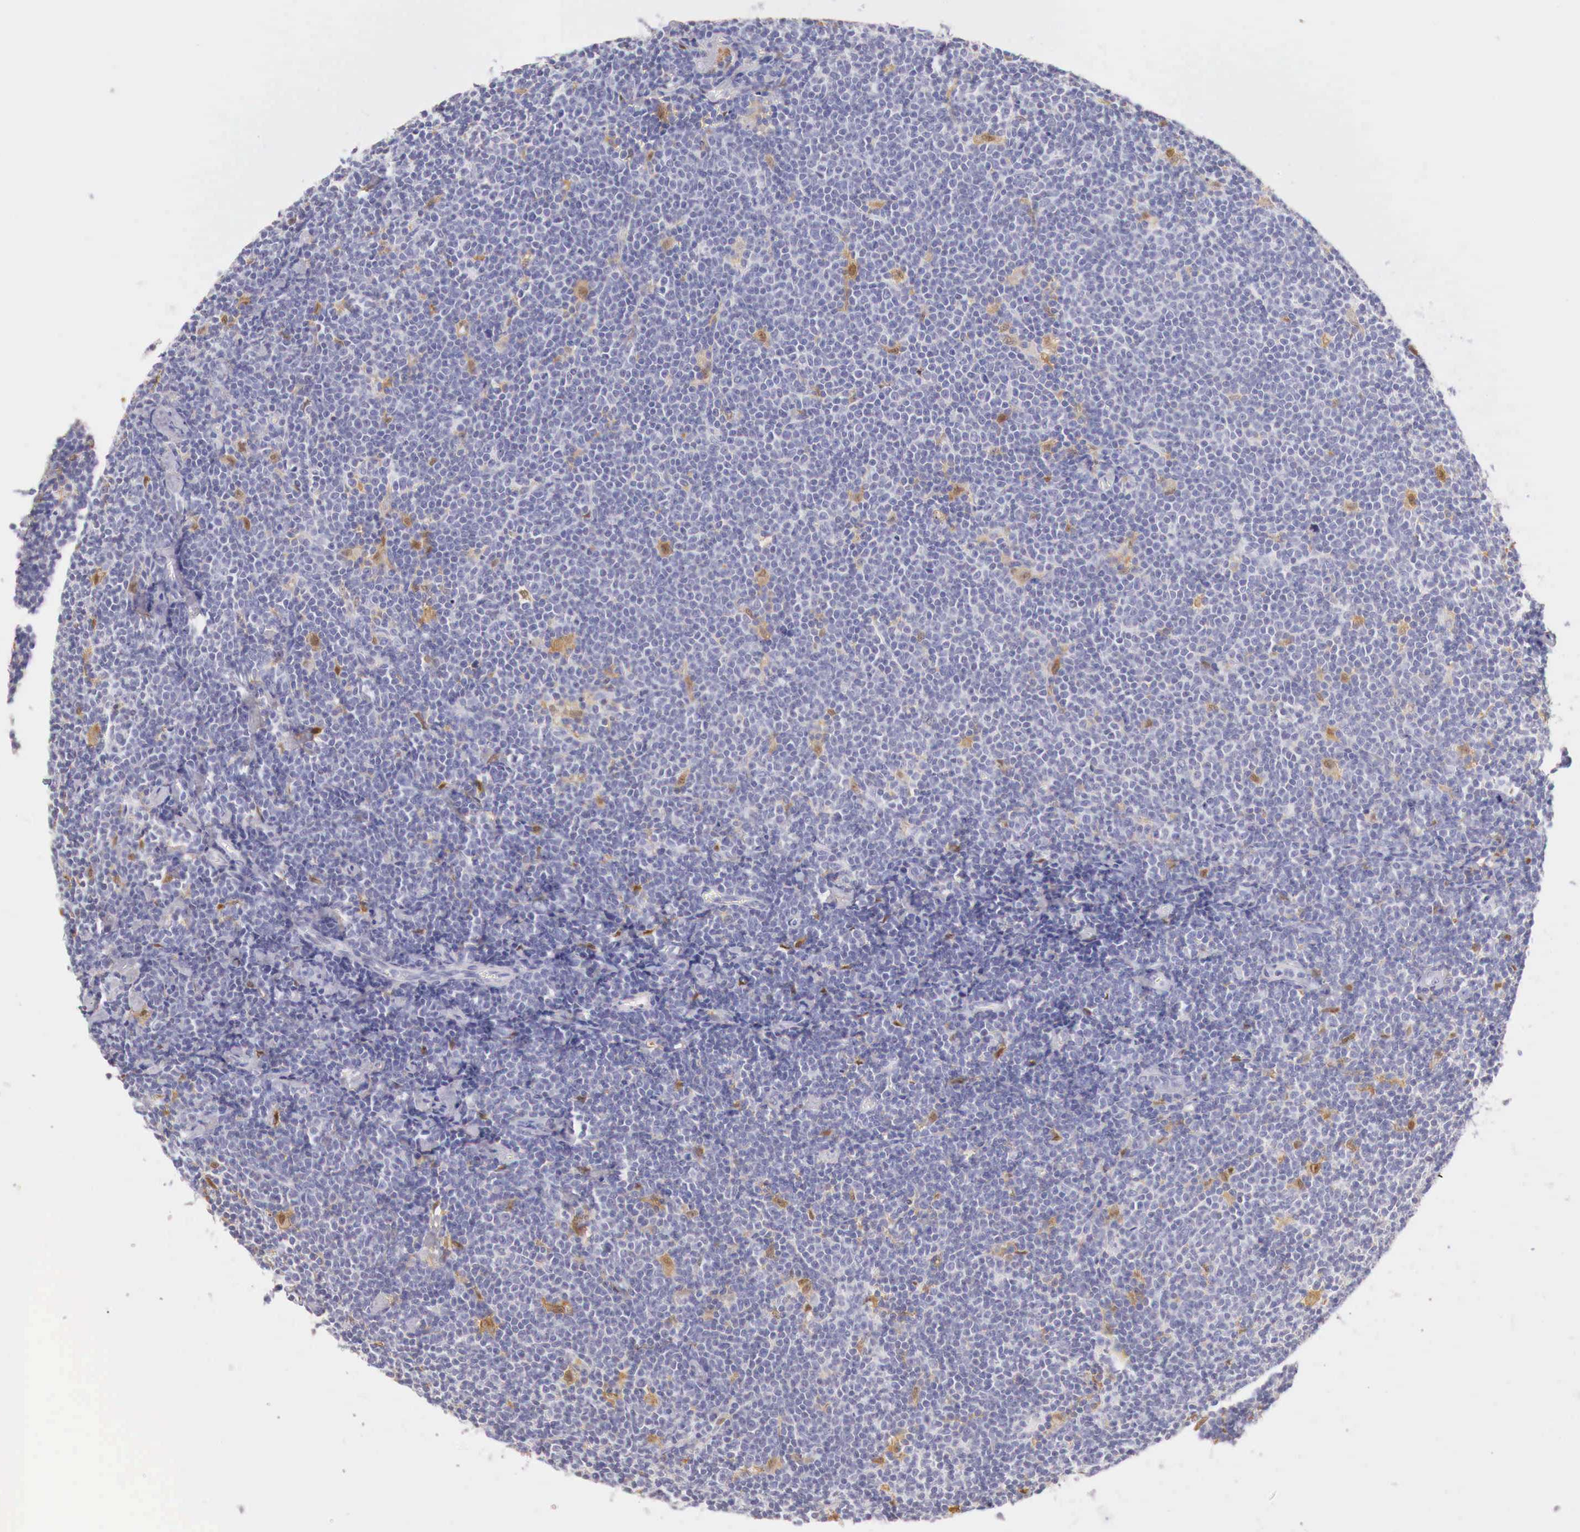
{"staining": {"intensity": "negative", "quantity": "none", "location": "none"}, "tissue": "lymphoma", "cell_type": "Tumor cells", "image_type": "cancer", "snomed": [{"axis": "morphology", "description": "Malignant lymphoma, non-Hodgkin's type, Low grade"}, {"axis": "topography", "description": "Lymph node"}], "caption": "DAB immunohistochemical staining of human malignant lymphoma, non-Hodgkin's type (low-grade) shows no significant positivity in tumor cells.", "gene": "RENBP", "patient": {"sex": "male", "age": 65}}